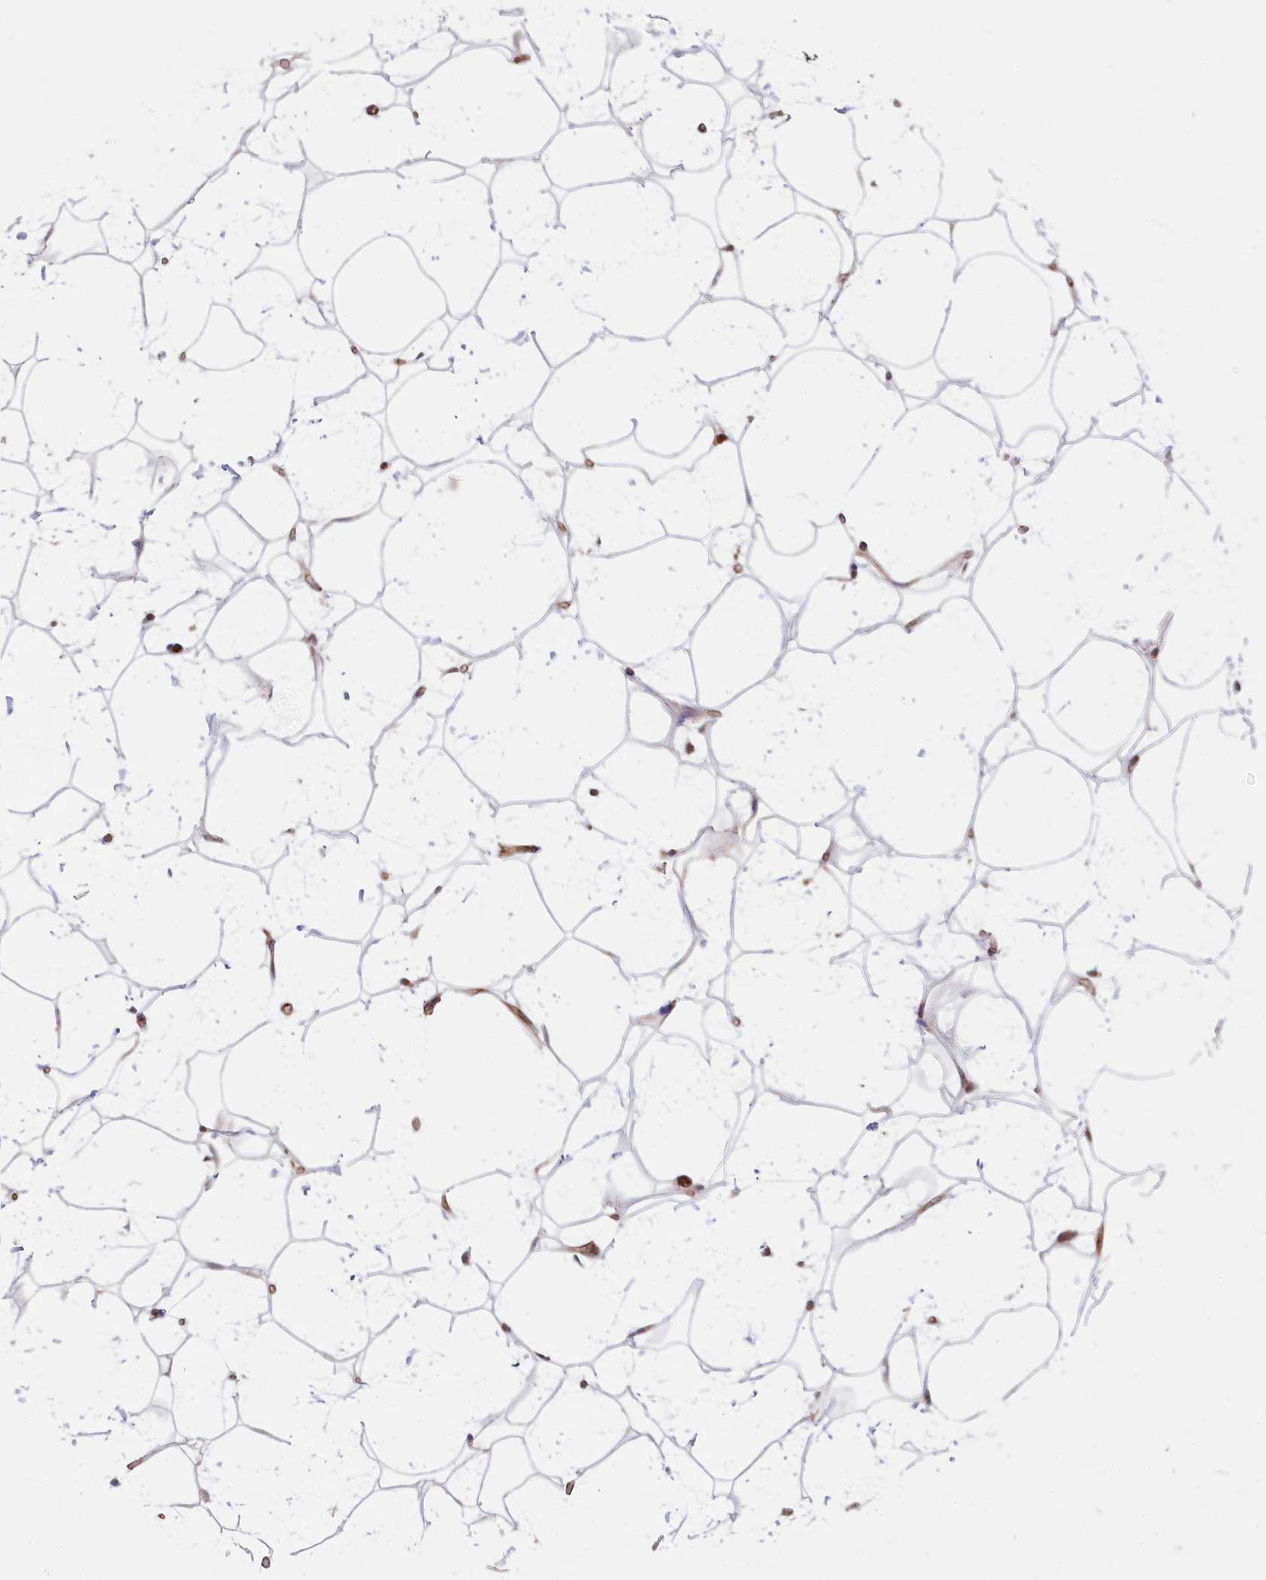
{"staining": {"intensity": "negative", "quantity": "none", "location": "none"}, "tissue": "adipose tissue", "cell_type": "Adipocytes", "image_type": "normal", "snomed": [{"axis": "morphology", "description": "Normal tissue, NOS"}, {"axis": "topography", "description": "Breast"}], "caption": "A high-resolution photomicrograph shows IHC staining of benign adipose tissue, which demonstrates no significant expression in adipocytes. (Stains: DAB immunohistochemistry with hematoxylin counter stain, Microscopy: brightfield microscopy at high magnification).", "gene": "COMMD3", "patient": {"sex": "female", "age": 26}}